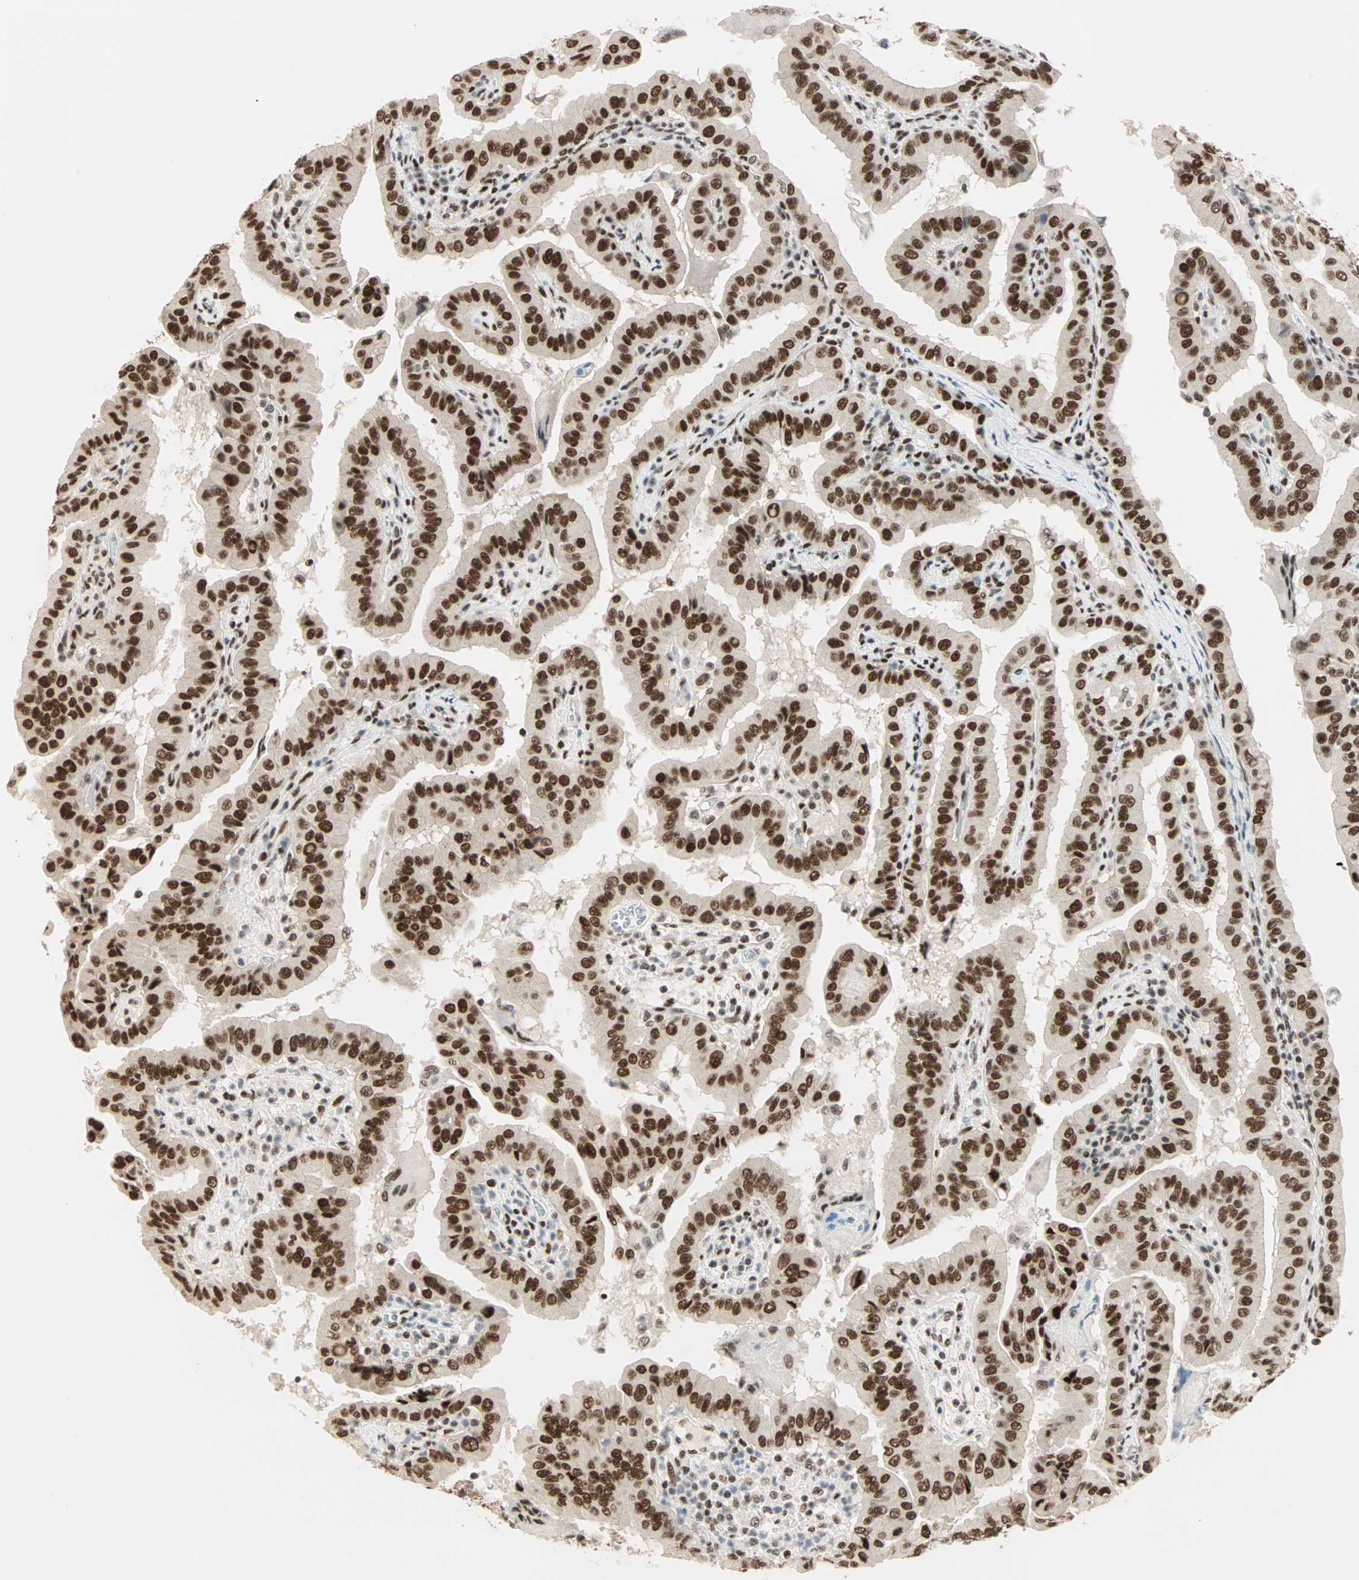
{"staining": {"intensity": "strong", "quantity": ">75%", "location": "nuclear"}, "tissue": "thyroid cancer", "cell_type": "Tumor cells", "image_type": "cancer", "snomed": [{"axis": "morphology", "description": "Papillary adenocarcinoma, NOS"}, {"axis": "topography", "description": "Thyroid gland"}], "caption": "Protein staining of thyroid papillary adenocarcinoma tissue shows strong nuclear positivity in about >75% of tumor cells. The staining was performed using DAB to visualize the protein expression in brown, while the nuclei were stained in blue with hematoxylin (Magnification: 20x).", "gene": "BLM", "patient": {"sex": "male", "age": 33}}